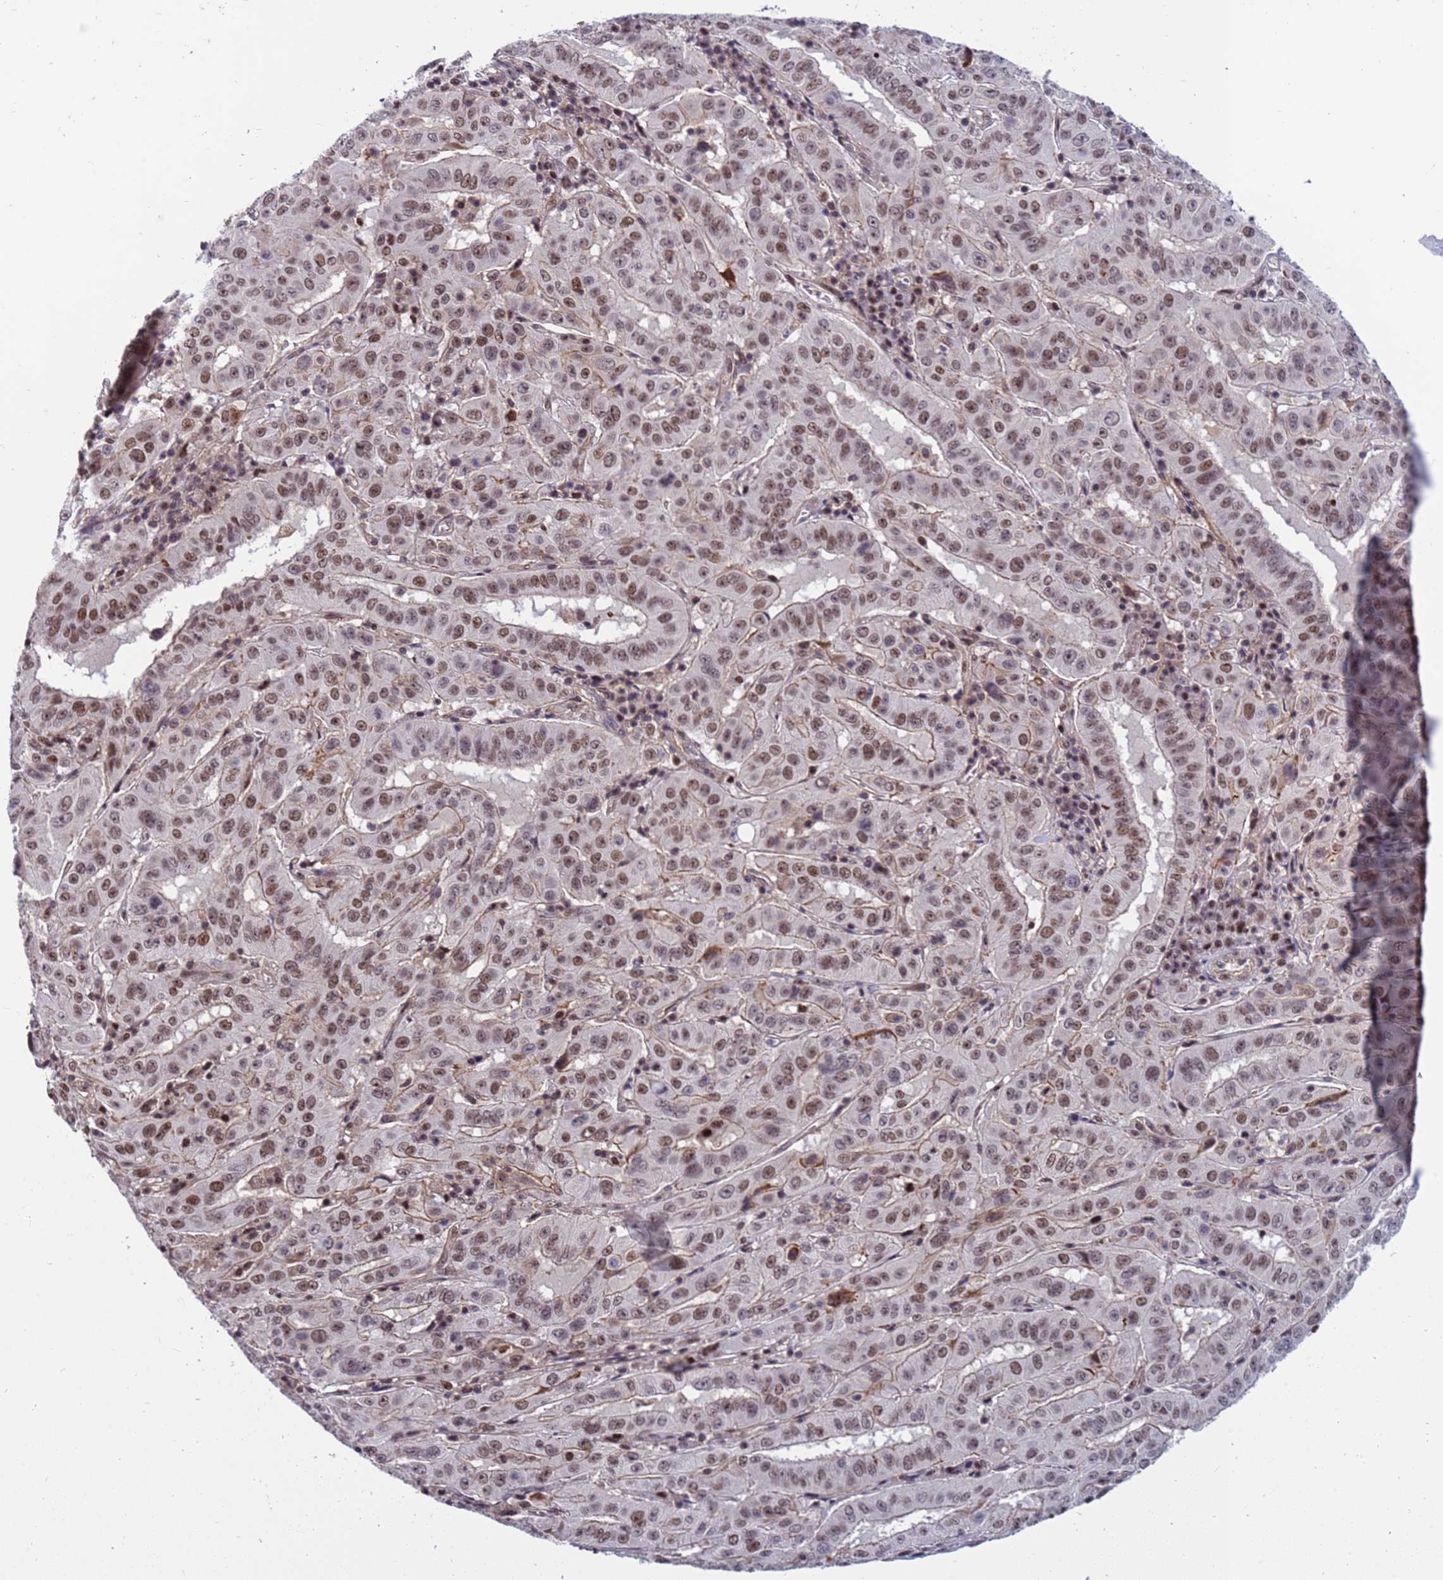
{"staining": {"intensity": "moderate", "quantity": ">75%", "location": "cytoplasmic/membranous,nuclear"}, "tissue": "pancreatic cancer", "cell_type": "Tumor cells", "image_type": "cancer", "snomed": [{"axis": "morphology", "description": "Adenocarcinoma, NOS"}, {"axis": "topography", "description": "Pancreas"}], "caption": "There is medium levels of moderate cytoplasmic/membranous and nuclear staining in tumor cells of pancreatic cancer (adenocarcinoma), as demonstrated by immunohistochemical staining (brown color).", "gene": "NSL1", "patient": {"sex": "male", "age": 63}}